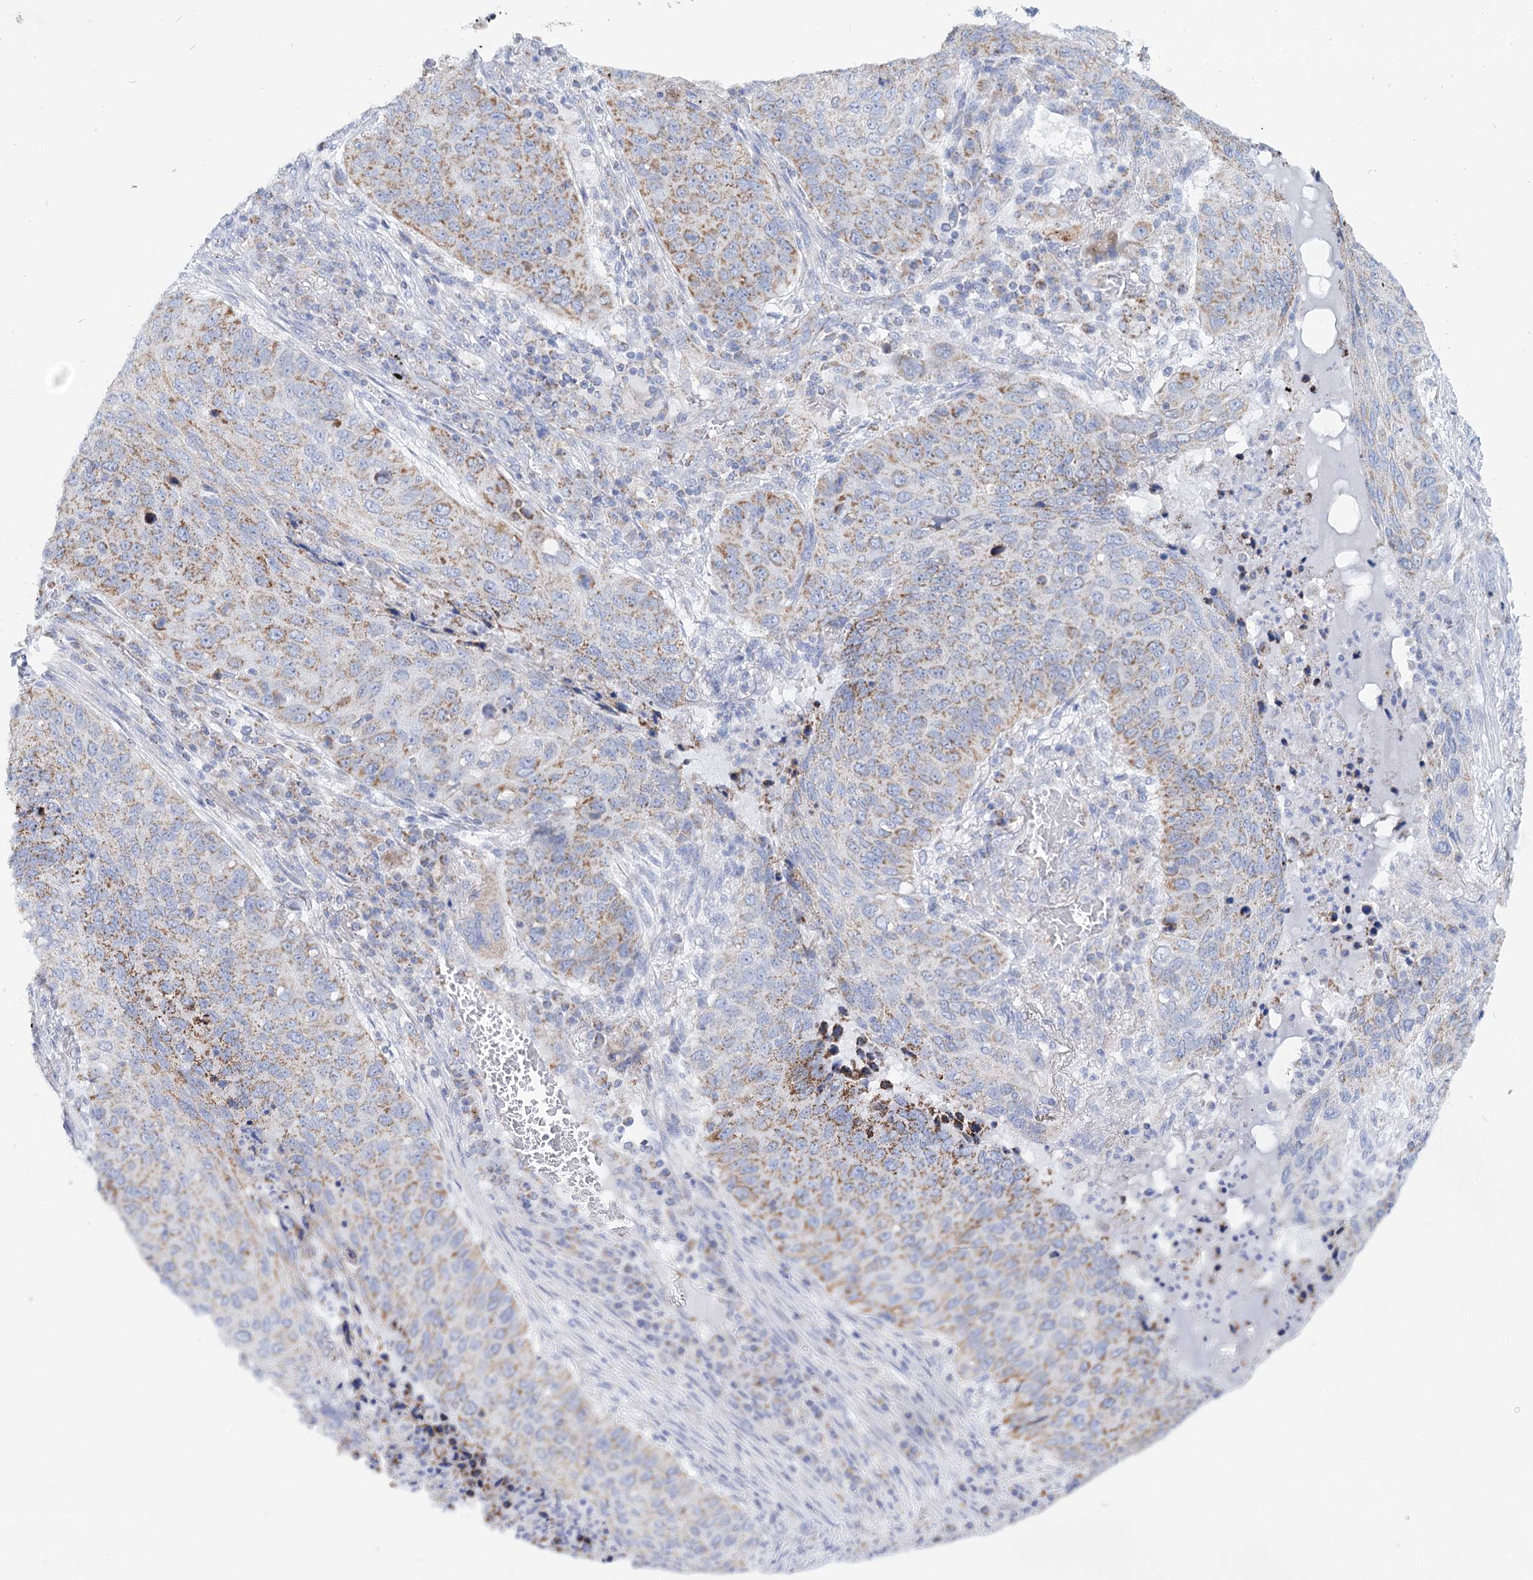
{"staining": {"intensity": "moderate", "quantity": "25%-75%", "location": "cytoplasmic/membranous"}, "tissue": "lung cancer", "cell_type": "Tumor cells", "image_type": "cancer", "snomed": [{"axis": "morphology", "description": "Squamous cell carcinoma, NOS"}, {"axis": "topography", "description": "Lung"}], "caption": "Protein expression analysis of lung cancer reveals moderate cytoplasmic/membranous expression in about 25%-75% of tumor cells. The staining was performed using DAB (3,3'-diaminobenzidine), with brown indicating positive protein expression. Nuclei are stained blue with hematoxylin.", "gene": "MCCC2", "patient": {"sex": "female", "age": 63}}